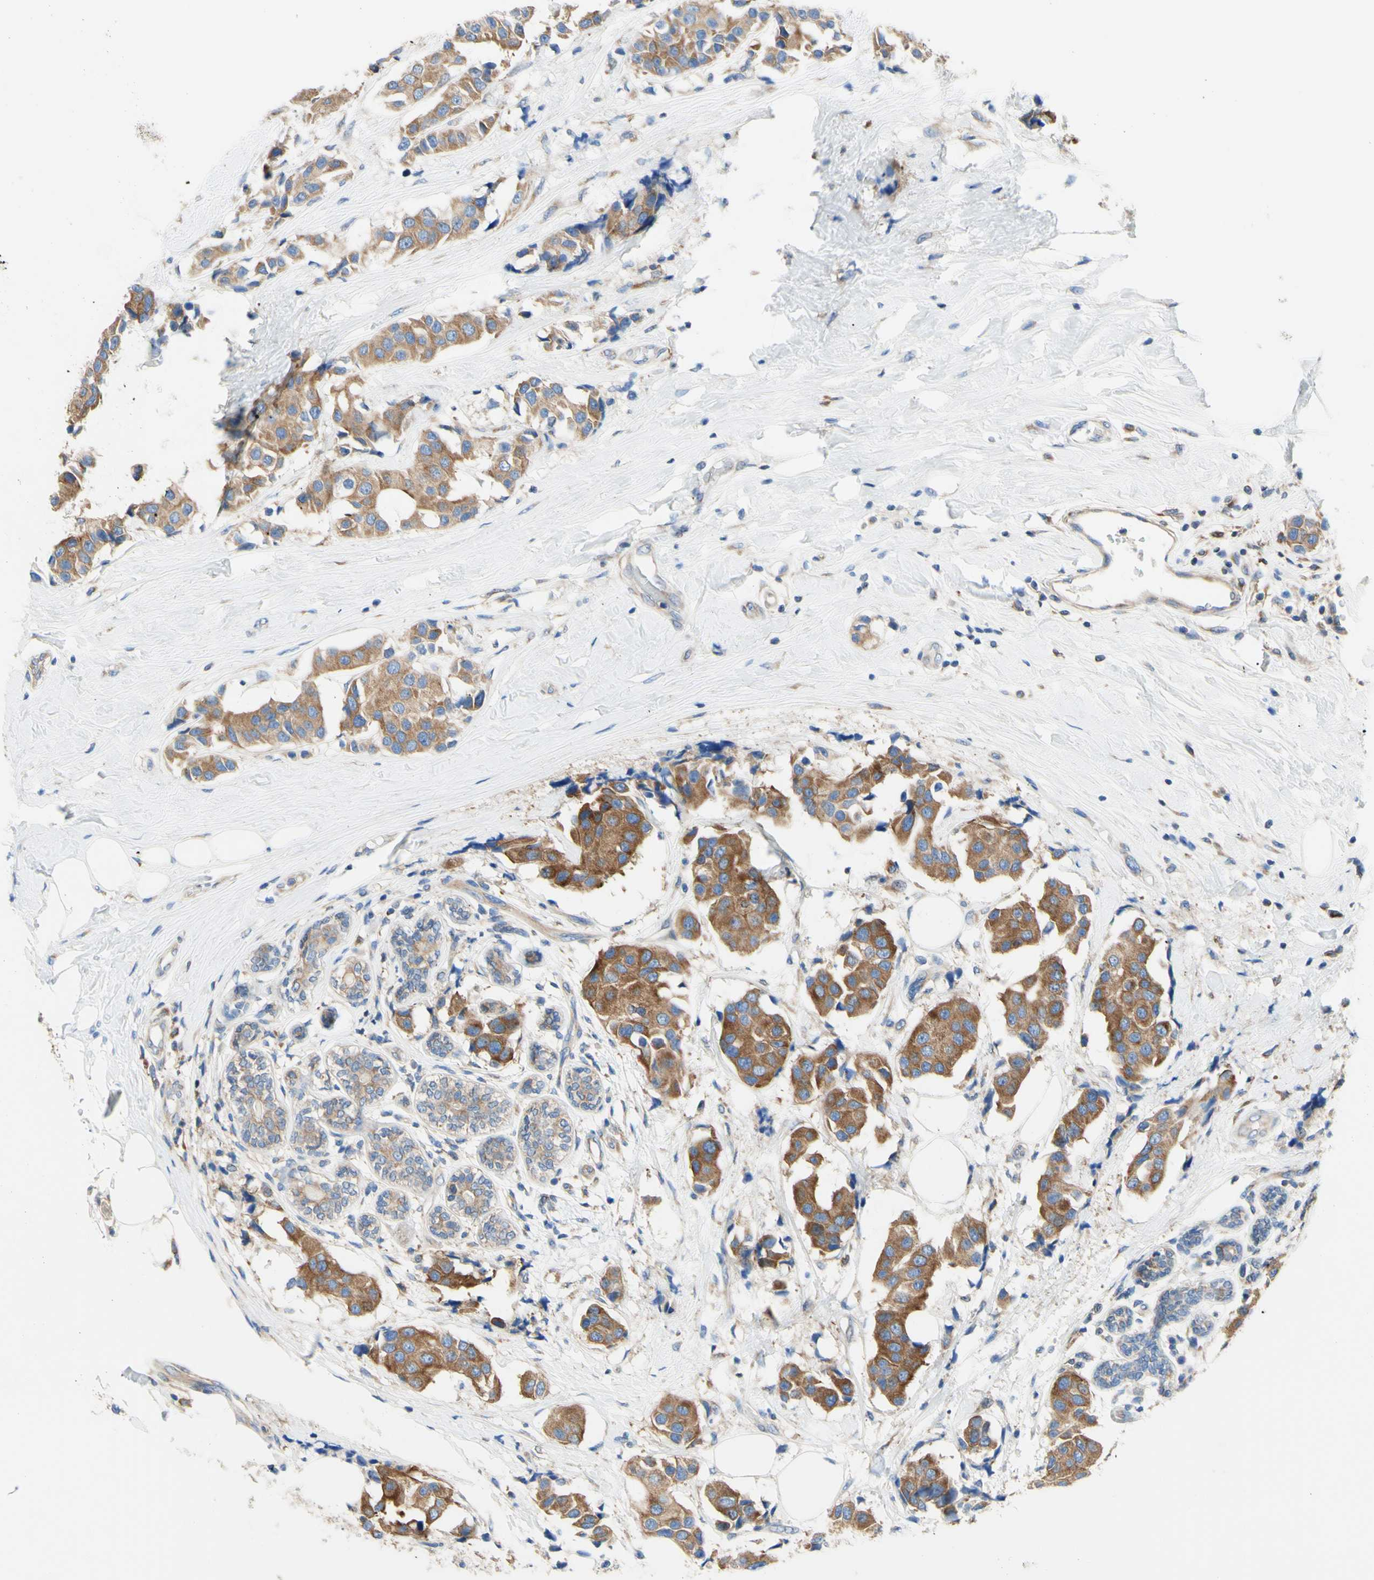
{"staining": {"intensity": "moderate", "quantity": ">75%", "location": "cytoplasmic/membranous"}, "tissue": "breast cancer", "cell_type": "Tumor cells", "image_type": "cancer", "snomed": [{"axis": "morphology", "description": "Normal tissue, NOS"}, {"axis": "morphology", "description": "Duct carcinoma"}, {"axis": "topography", "description": "Breast"}], "caption": "Human breast infiltrating ductal carcinoma stained with a brown dye exhibits moderate cytoplasmic/membranous positive staining in approximately >75% of tumor cells.", "gene": "RETREG2", "patient": {"sex": "female", "age": 39}}